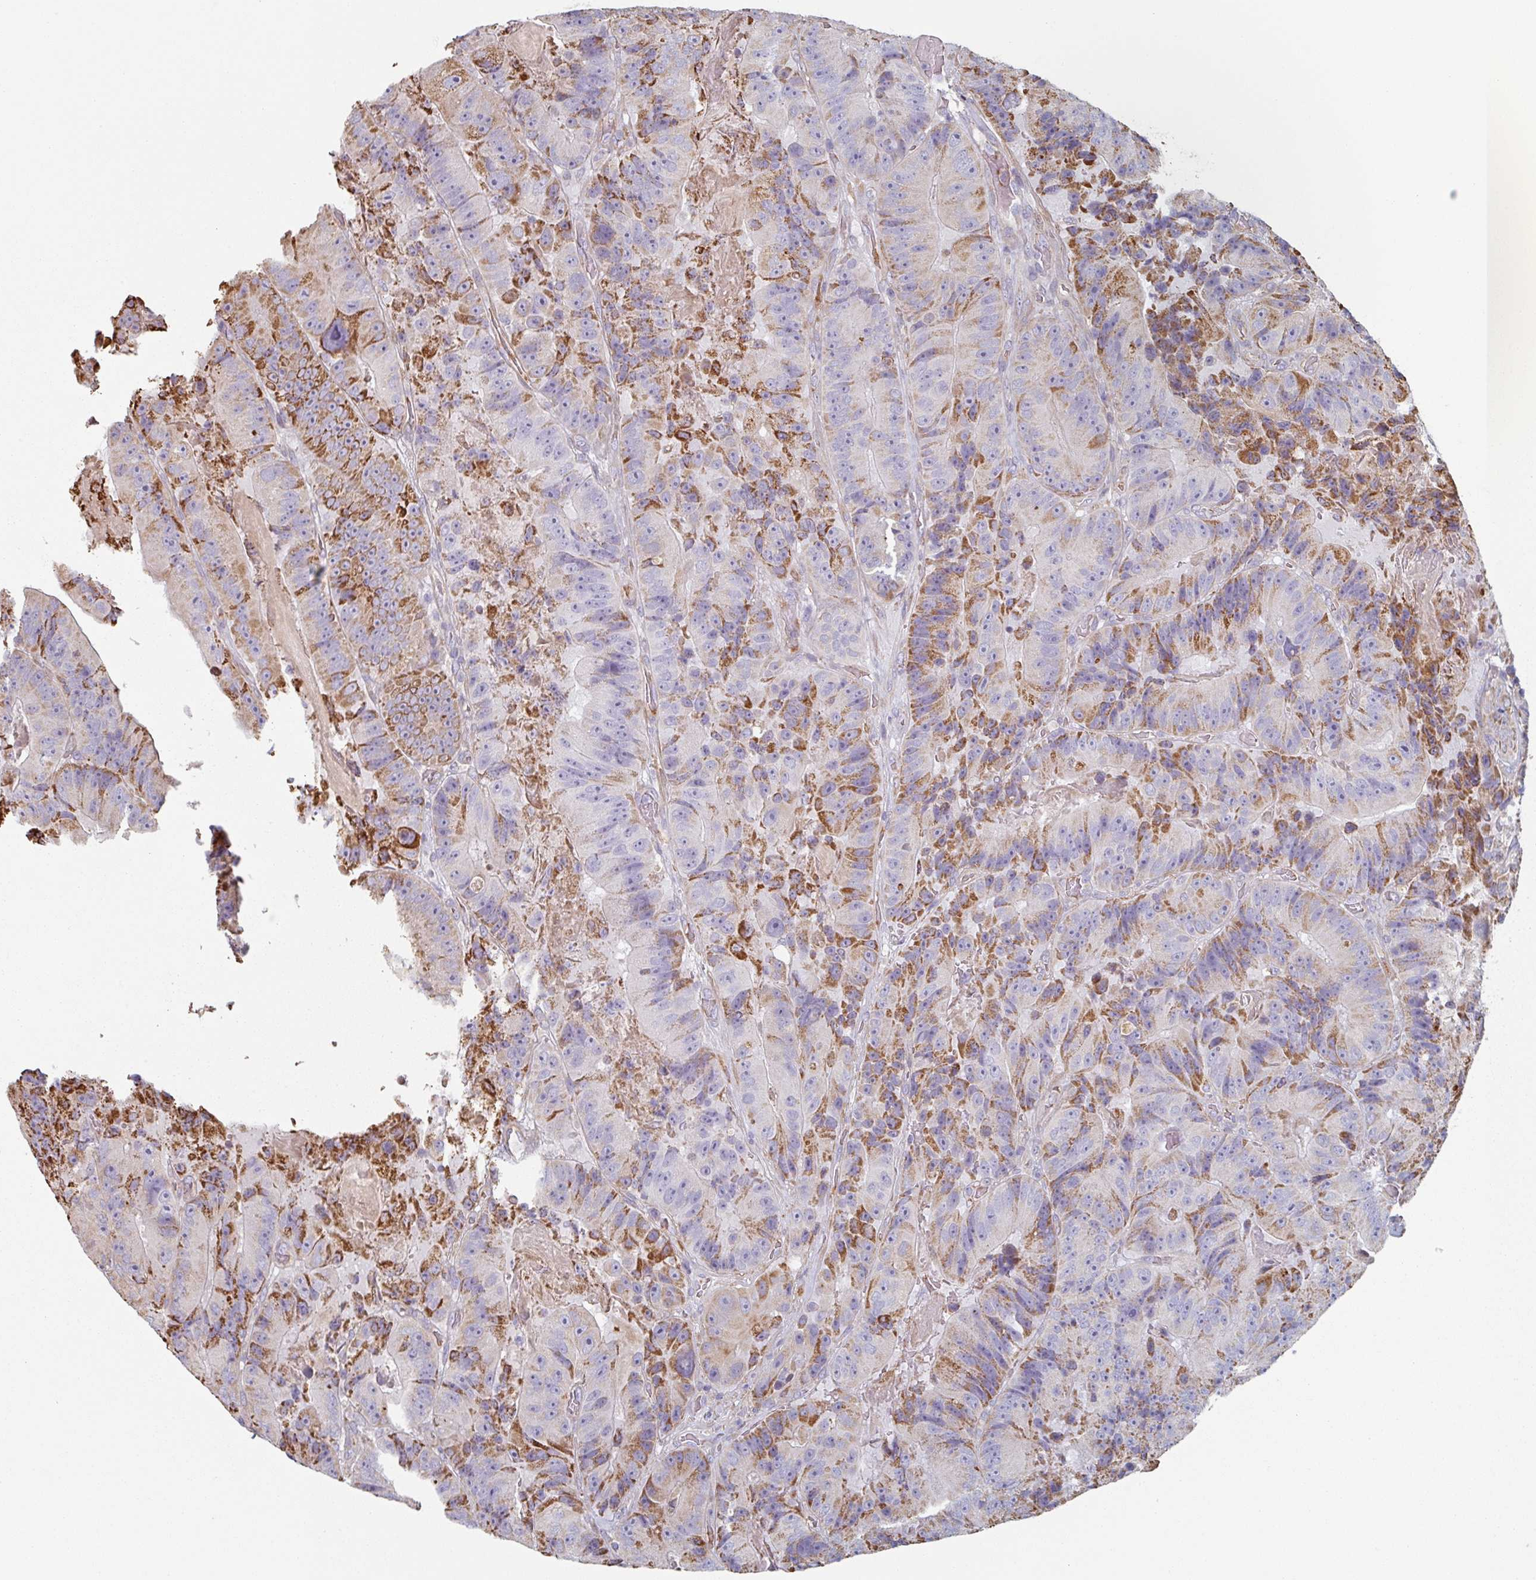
{"staining": {"intensity": "moderate", "quantity": "25%-75%", "location": "cytoplasmic/membranous"}, "tissue": "colorectal cancer", "cell_type": "Tumor cells", "image_type": "cancer", "snomed": [{"axis": "morphology", "description": "Adenocarcinoma, NOS"}, {"axis": "topography", "description": "Colon"}], "caption": "Adenocarcinoma (colorectal) stained for a protein (brown) reveals moderate cytoplasmic/membranous positive staining in approximately 25%-75% of tumor cells.", "gene": "GSTA4", "patient": {"sex": "female", "age": 86}}